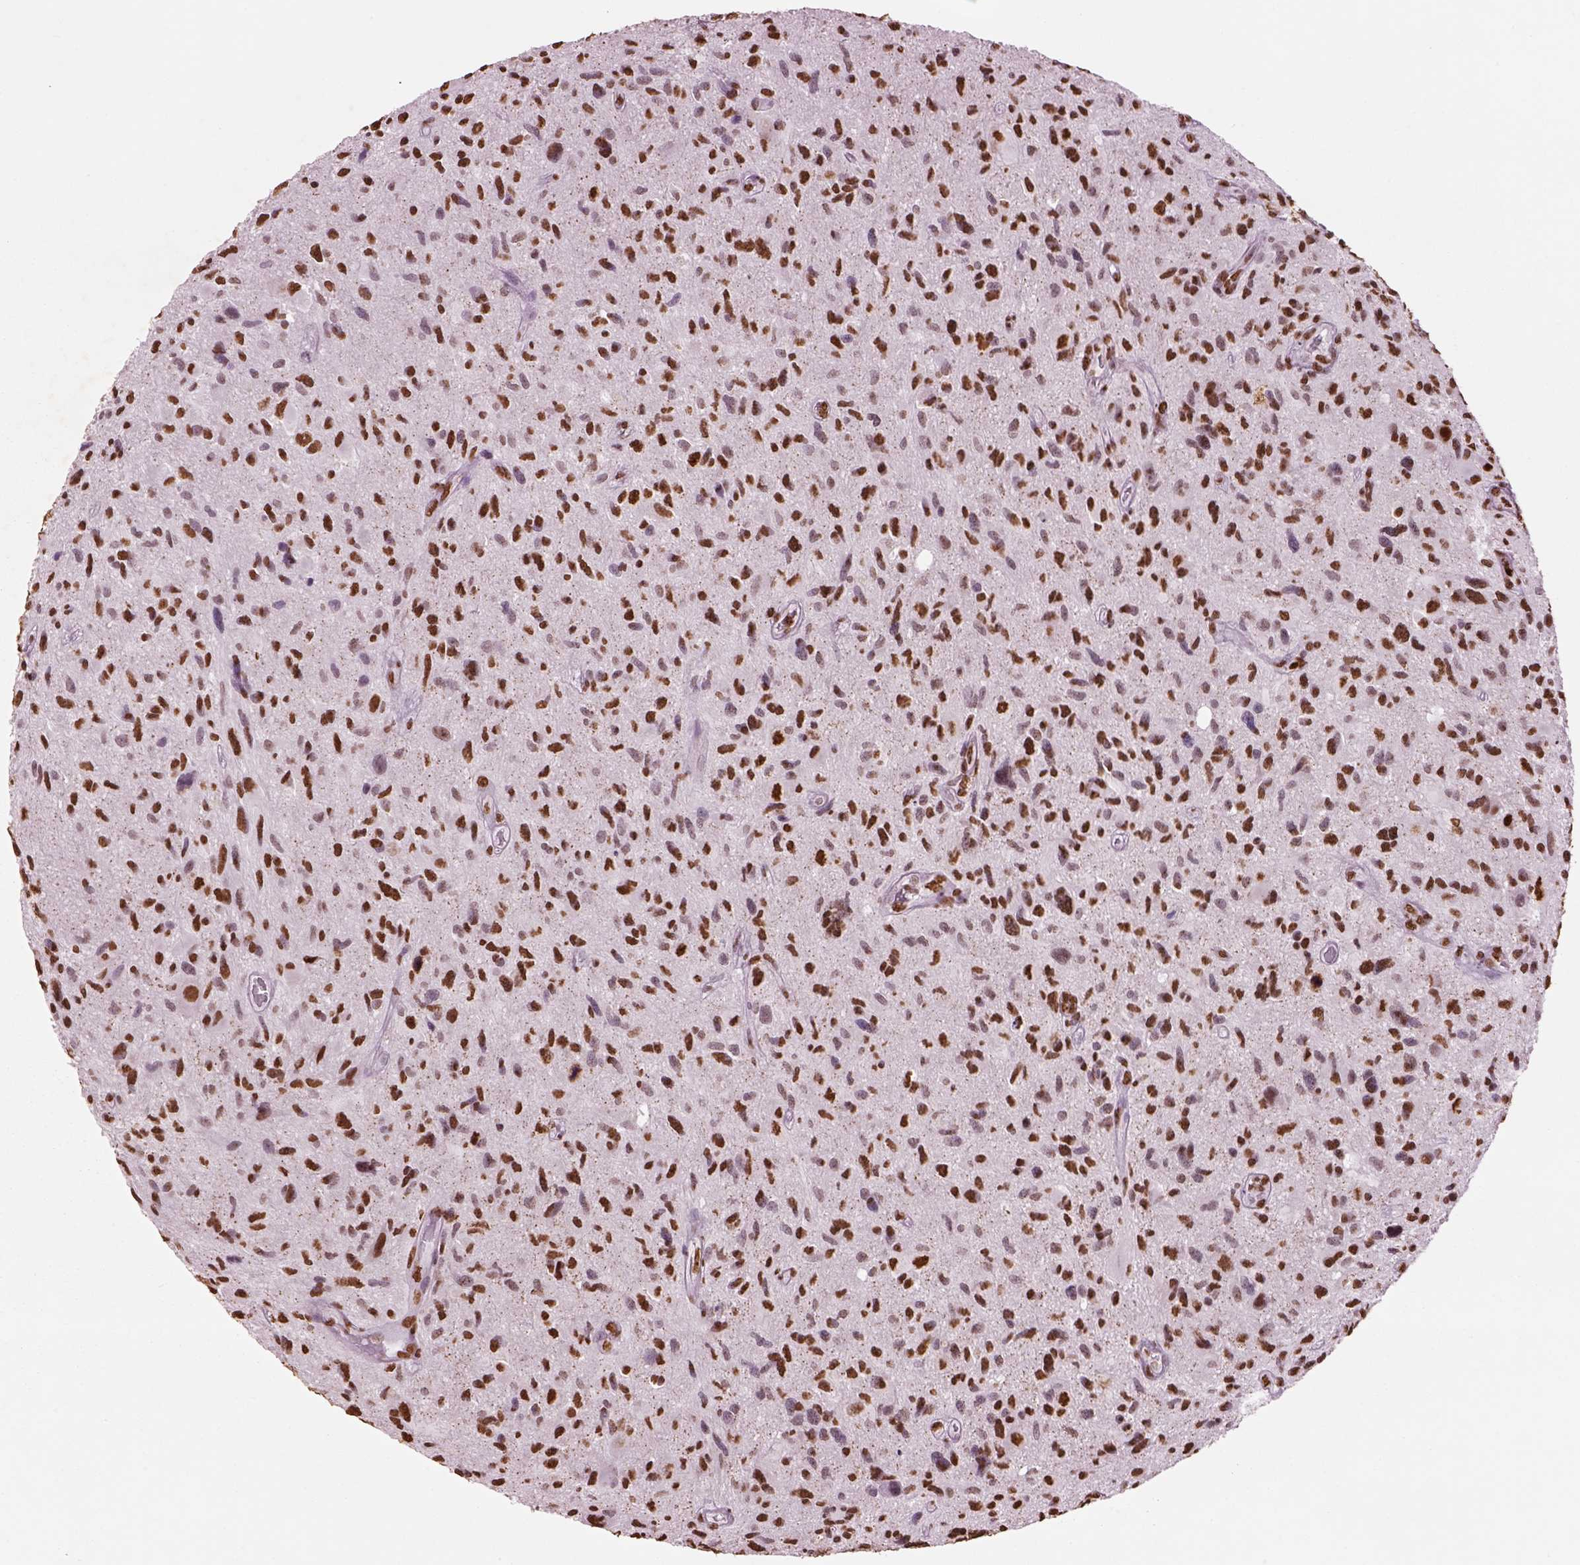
{"staining": {"intensity": "strong", "quantity": ">75%", "location": "nuclear"}, "tissue": "glioma", "cell_type": "Tumor cells", "image_type": "cancer", "snomed": [{"axis": "morphology", "description": "Glioma, malignant, NOS"}, {"axis": "morphology", "description": "Glioma, malignant, High grade"}, {"axis": "topography", "description": "Brain"}], "caption": "IHC micrograph of malignant high-grade glioma stained for a protein (brown), which displays high levels of strong nuclear positivity in about >75% of tumor cells.", "gene": "DDX3X", "patient": {"sex": "female", "age": 71}}